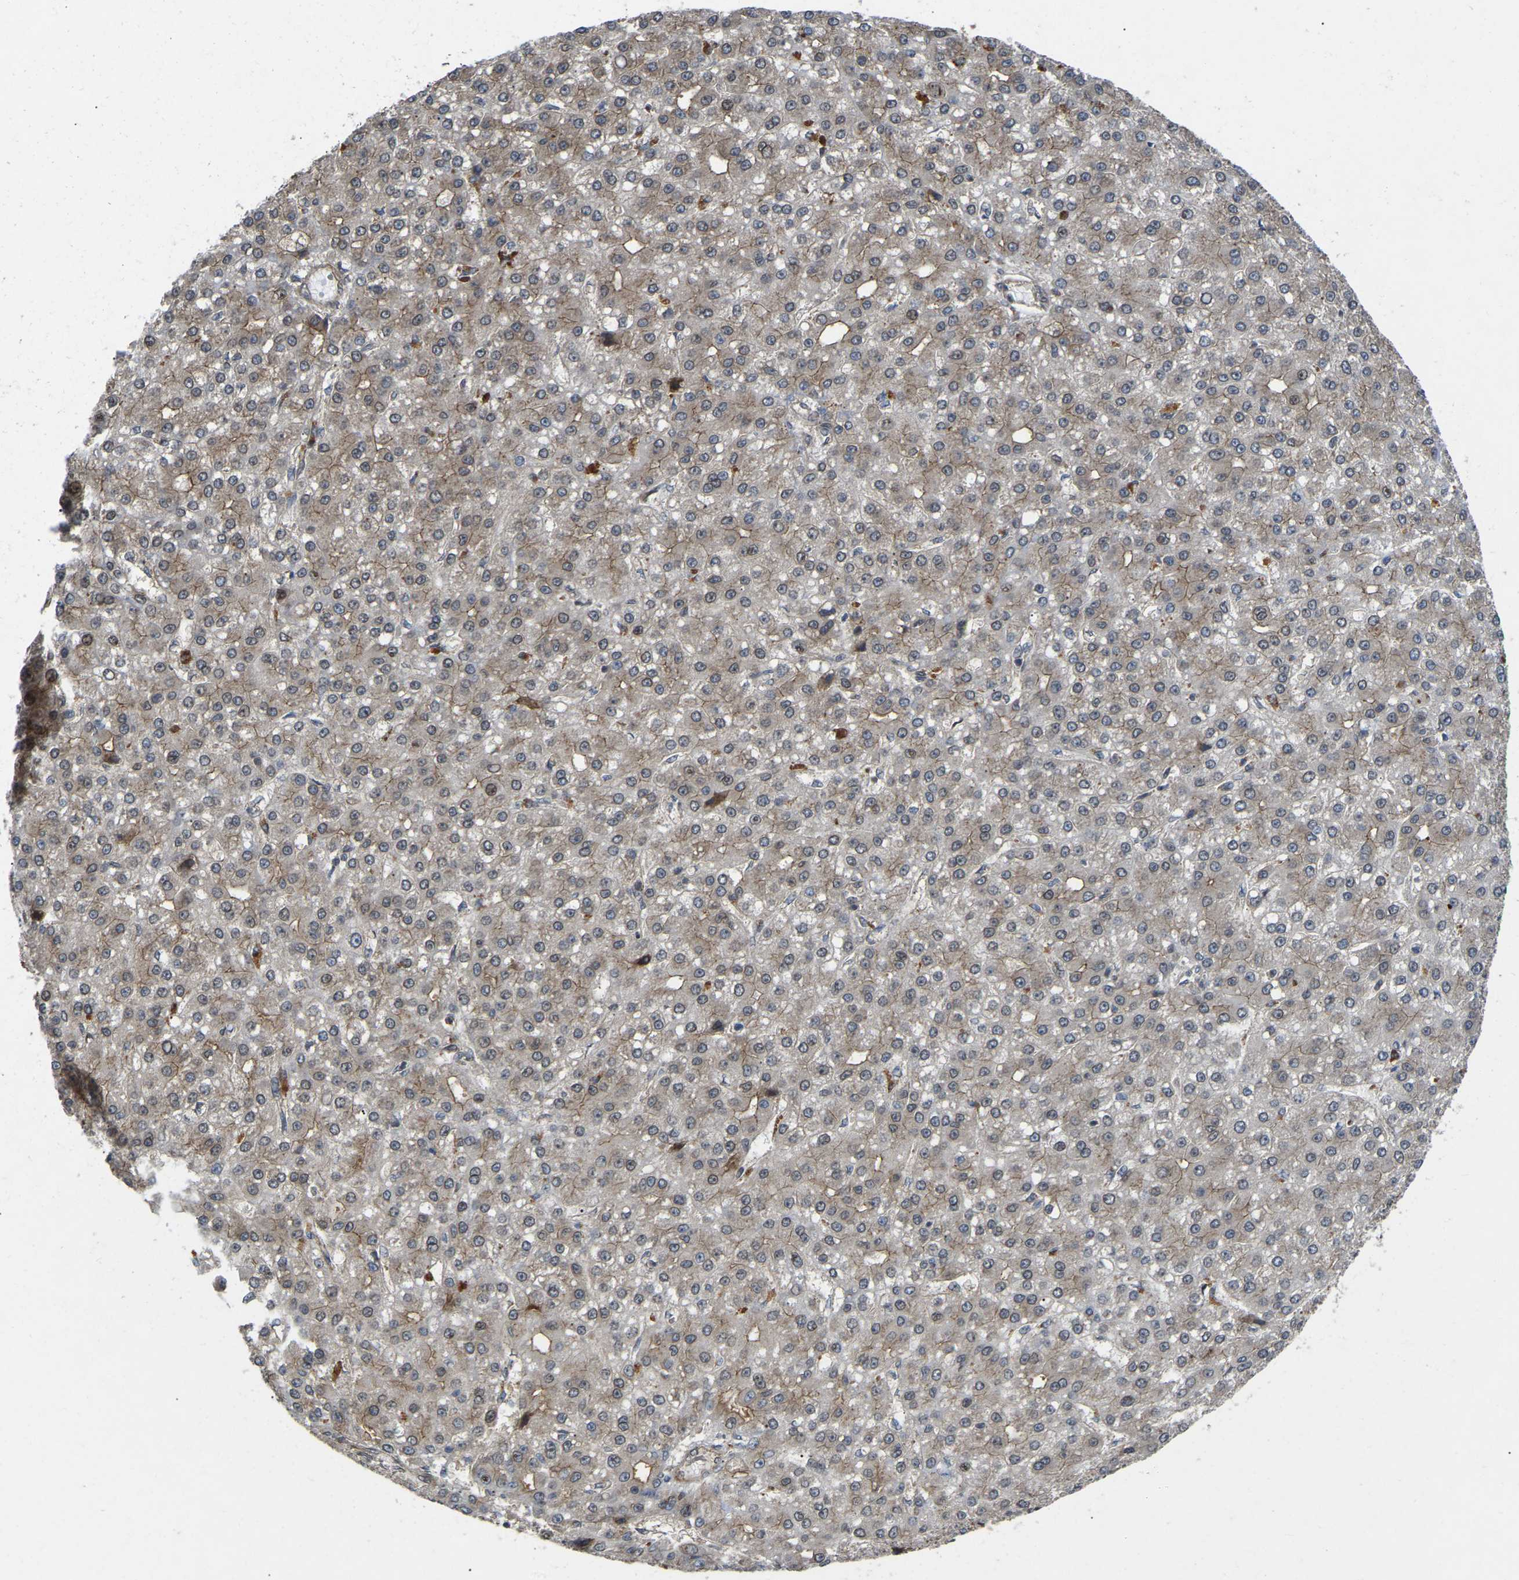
{"staining": {"intensity": "weak", "quantity": ">75%", "location": "cytoplasmic/membranous,nuclear"}, "tissue": "liver cancer", "cell_type": "Tumor cells", "image_type": "cancer", "snomed": [{"axis": "morphology", "description": "Carcinoma, Hepatocellular, NOS"}, {"axis": "topography", "description": "Liver"}], "caption": "Liver cancer (hepatocellular carcinoma) stained with DAB immunohistochemistry exhibits low levels of weak cytoplasmic/membranous and nuclear positivity in about >75% of tumor cells.", "gene": "KIAA1549", "patient": {"sex": "male", "age": 67}}